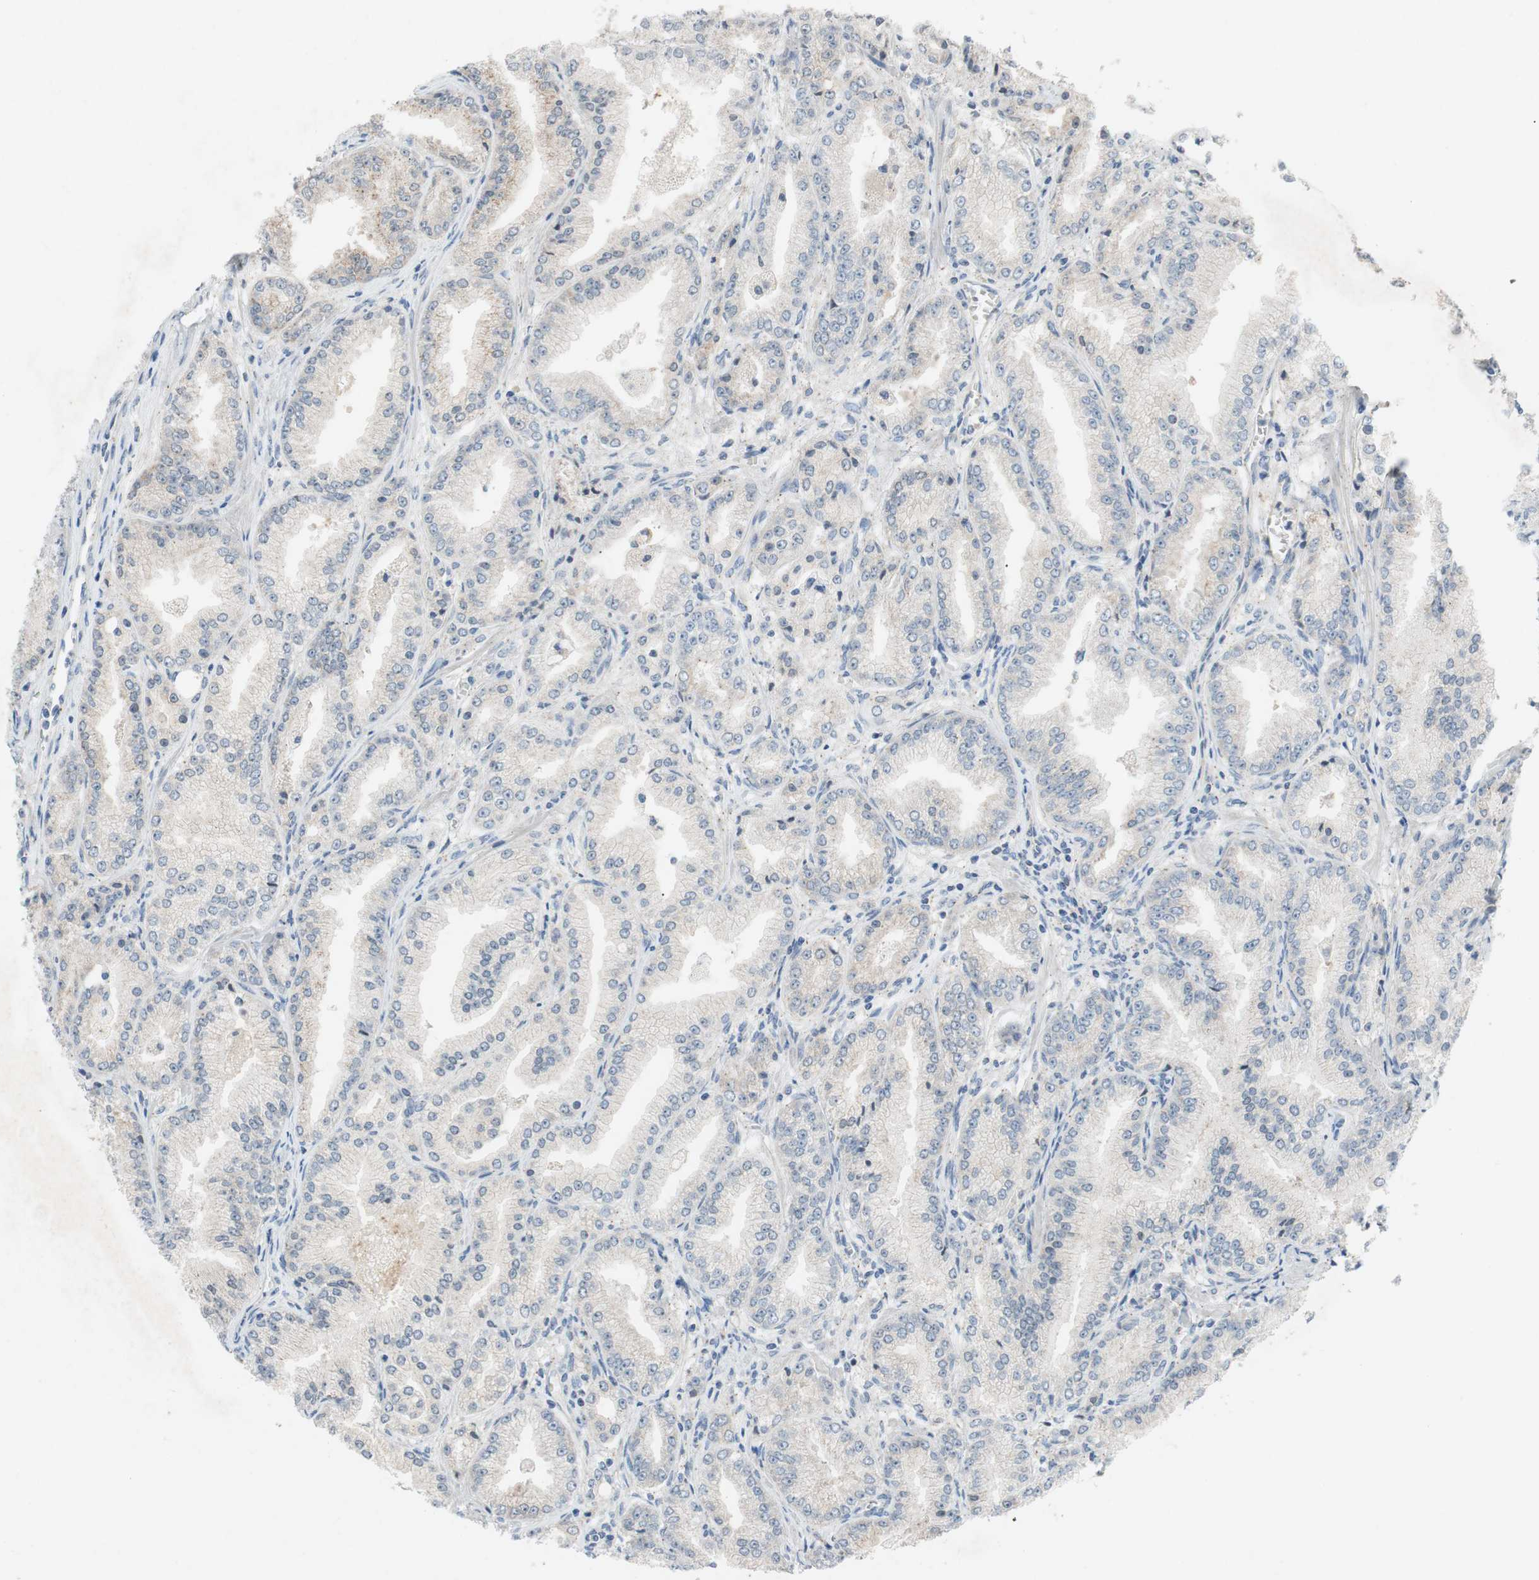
{"staining": {"intensity": "negative", "quantity": "none", "location": "none"}, "tissue": "prostate cancer", "cell_type": "Tumor cells", "image_type": "cancer", "snomed": [{"axis": "morphology", "description": "Adenocarcinoma, High grade"}, {"axis": "topography", "description": "Prostate"}], "caption": "IHC histopathology image of human prostate high-grade adenocarcinoma stained for a protein (brown), which demonstrates no positivity in tumor cells.", "gene": "ADD2", "patient": {"sex": "male", "age": 61}}